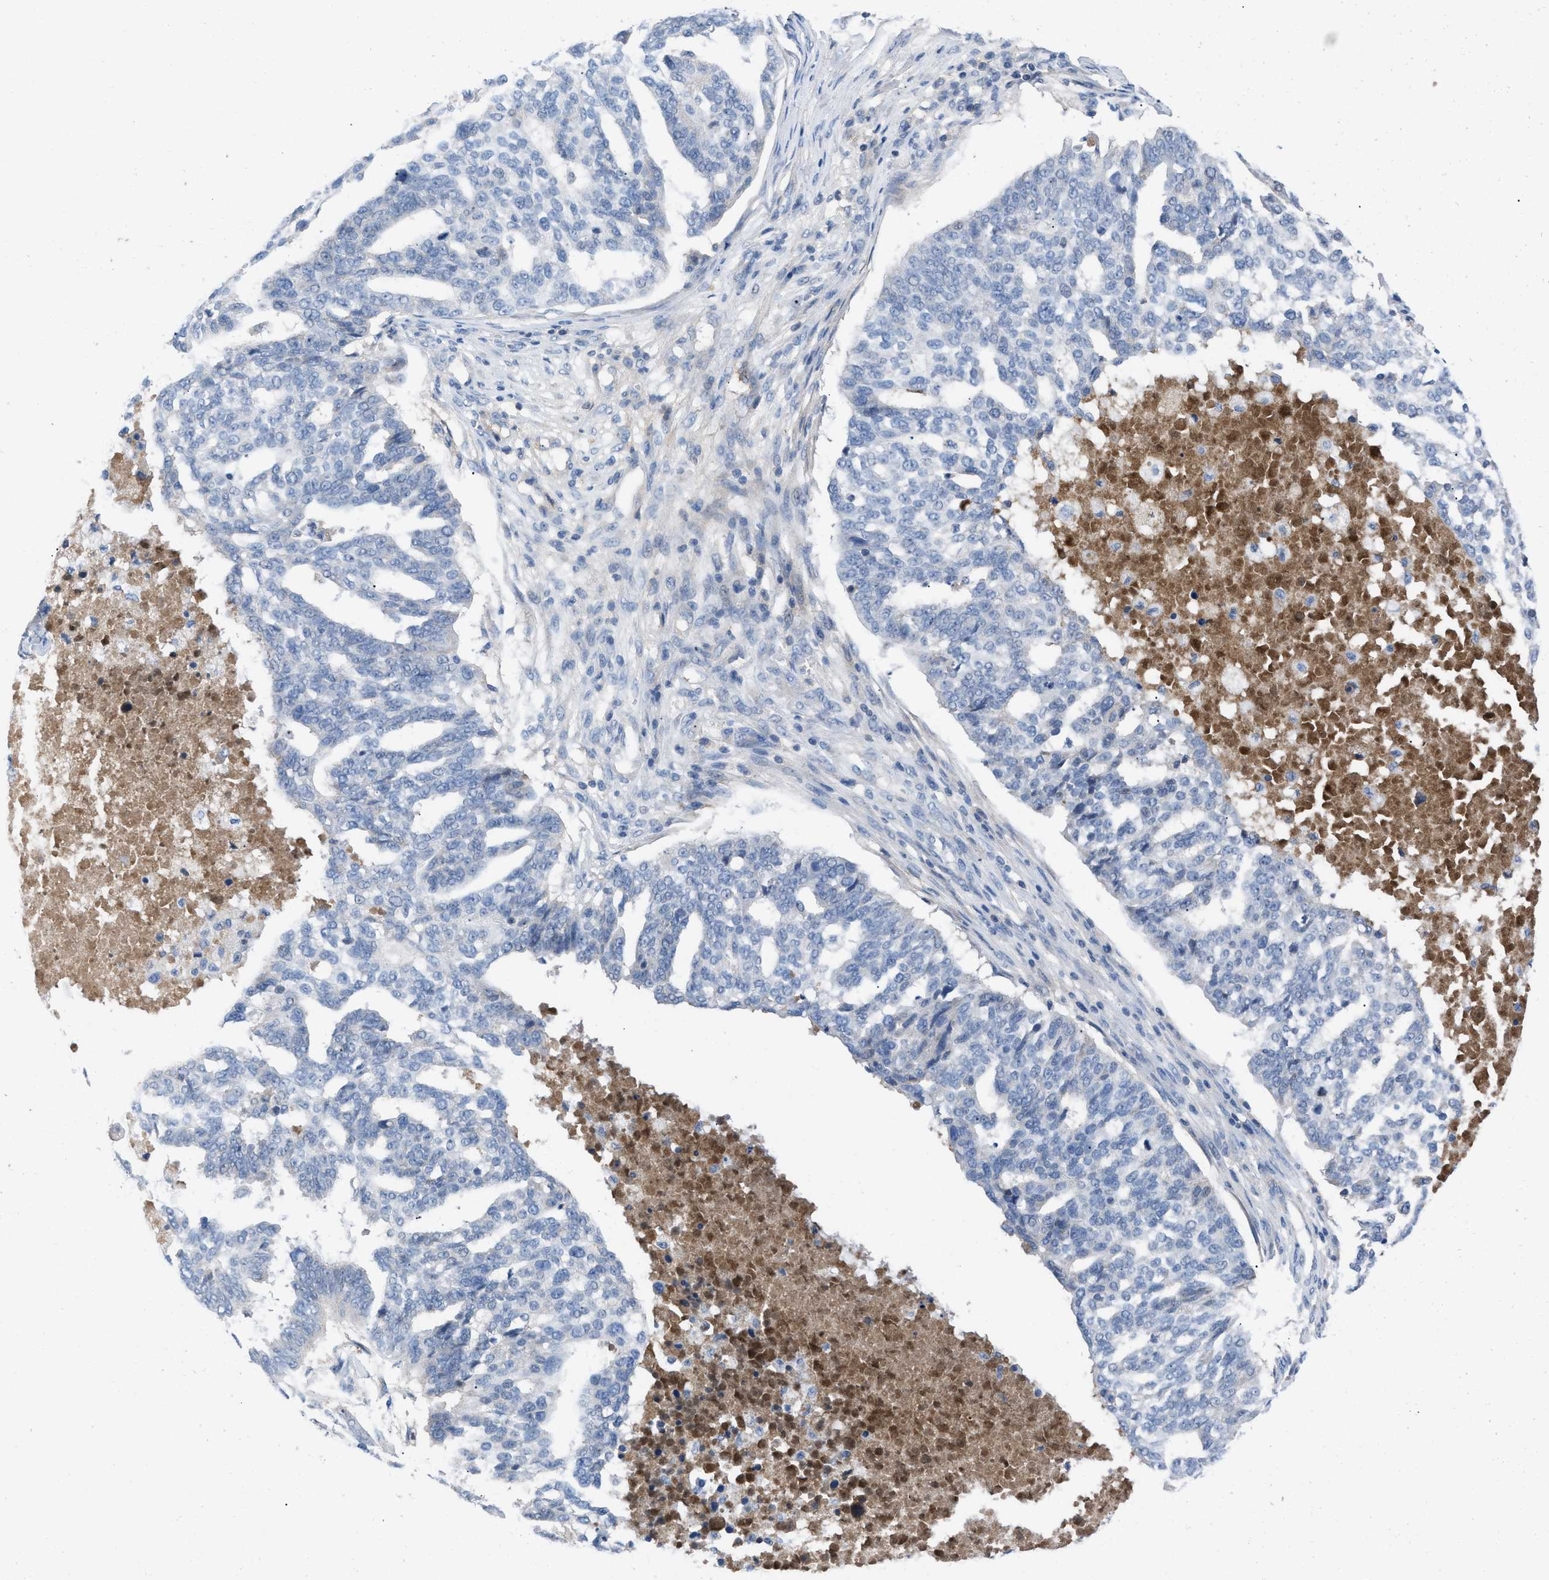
{"staining": {"intensity": "negative", "quantity": "none", "location": "none"}, "tissue": "ovarian cancer", "cell_type": "Tumor cells", "image_type": "cancer", "snomed": [{"axis": "morphology", "description": "Cystadenocarcinoma, serous, NOS"}, {"axis": "topography", "description": "Ovary"}], "caption": "DAB immunohistochemical staining of serous cystadenocarcinoma (ovarian) exhibits no significant positivity in tumor cells. (Stains: DAB (3,3'-diaminobenzidine) IHC with hematoxylin counter stain, Microscopy: brightfield microscopy at high magnification).", "gene": "HPX", "patient": {"sex": "female", "age": 59}}